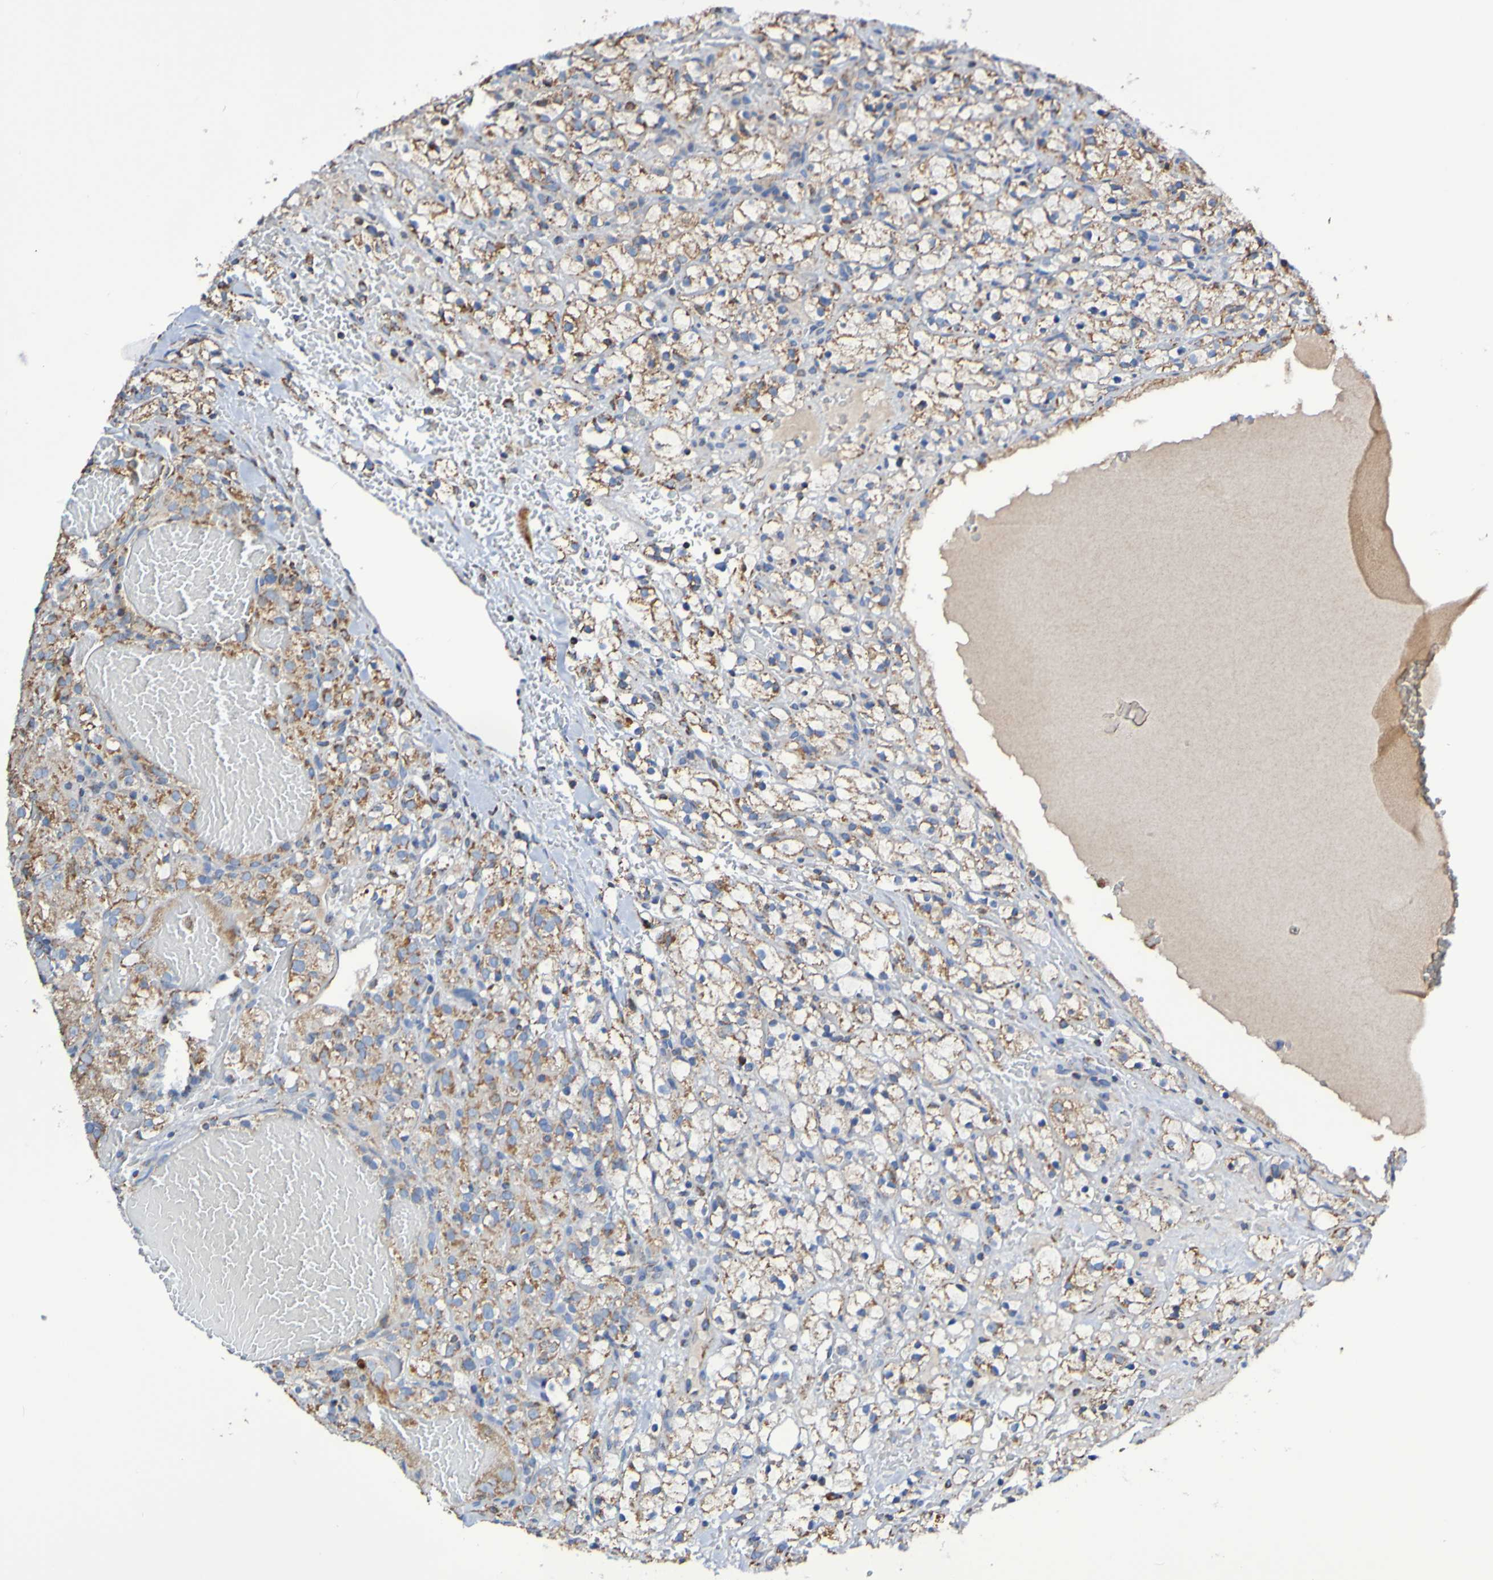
{"staining": {"intensity": "moderate", "quantity": ">75%", "location": "cytoplasmic/membranous"}, "tissue": "renal cancer", "cell_type": "Tumor cells", "image_type": "cancer", "snomed": [{"axis": "morphology", "description": "Adenocarcinoma, NOS"}, {"axis": "topography", "description": "Kidney"}], "caption": "Renal adenocarcinoma stained with immunohistochemistry (IHC) reveals moderate cytoplasmic/membranous expression in approximately >75% of tumor cells.", "gene": "IL18R1", "patient": {"sex": "male", "age": 61}}